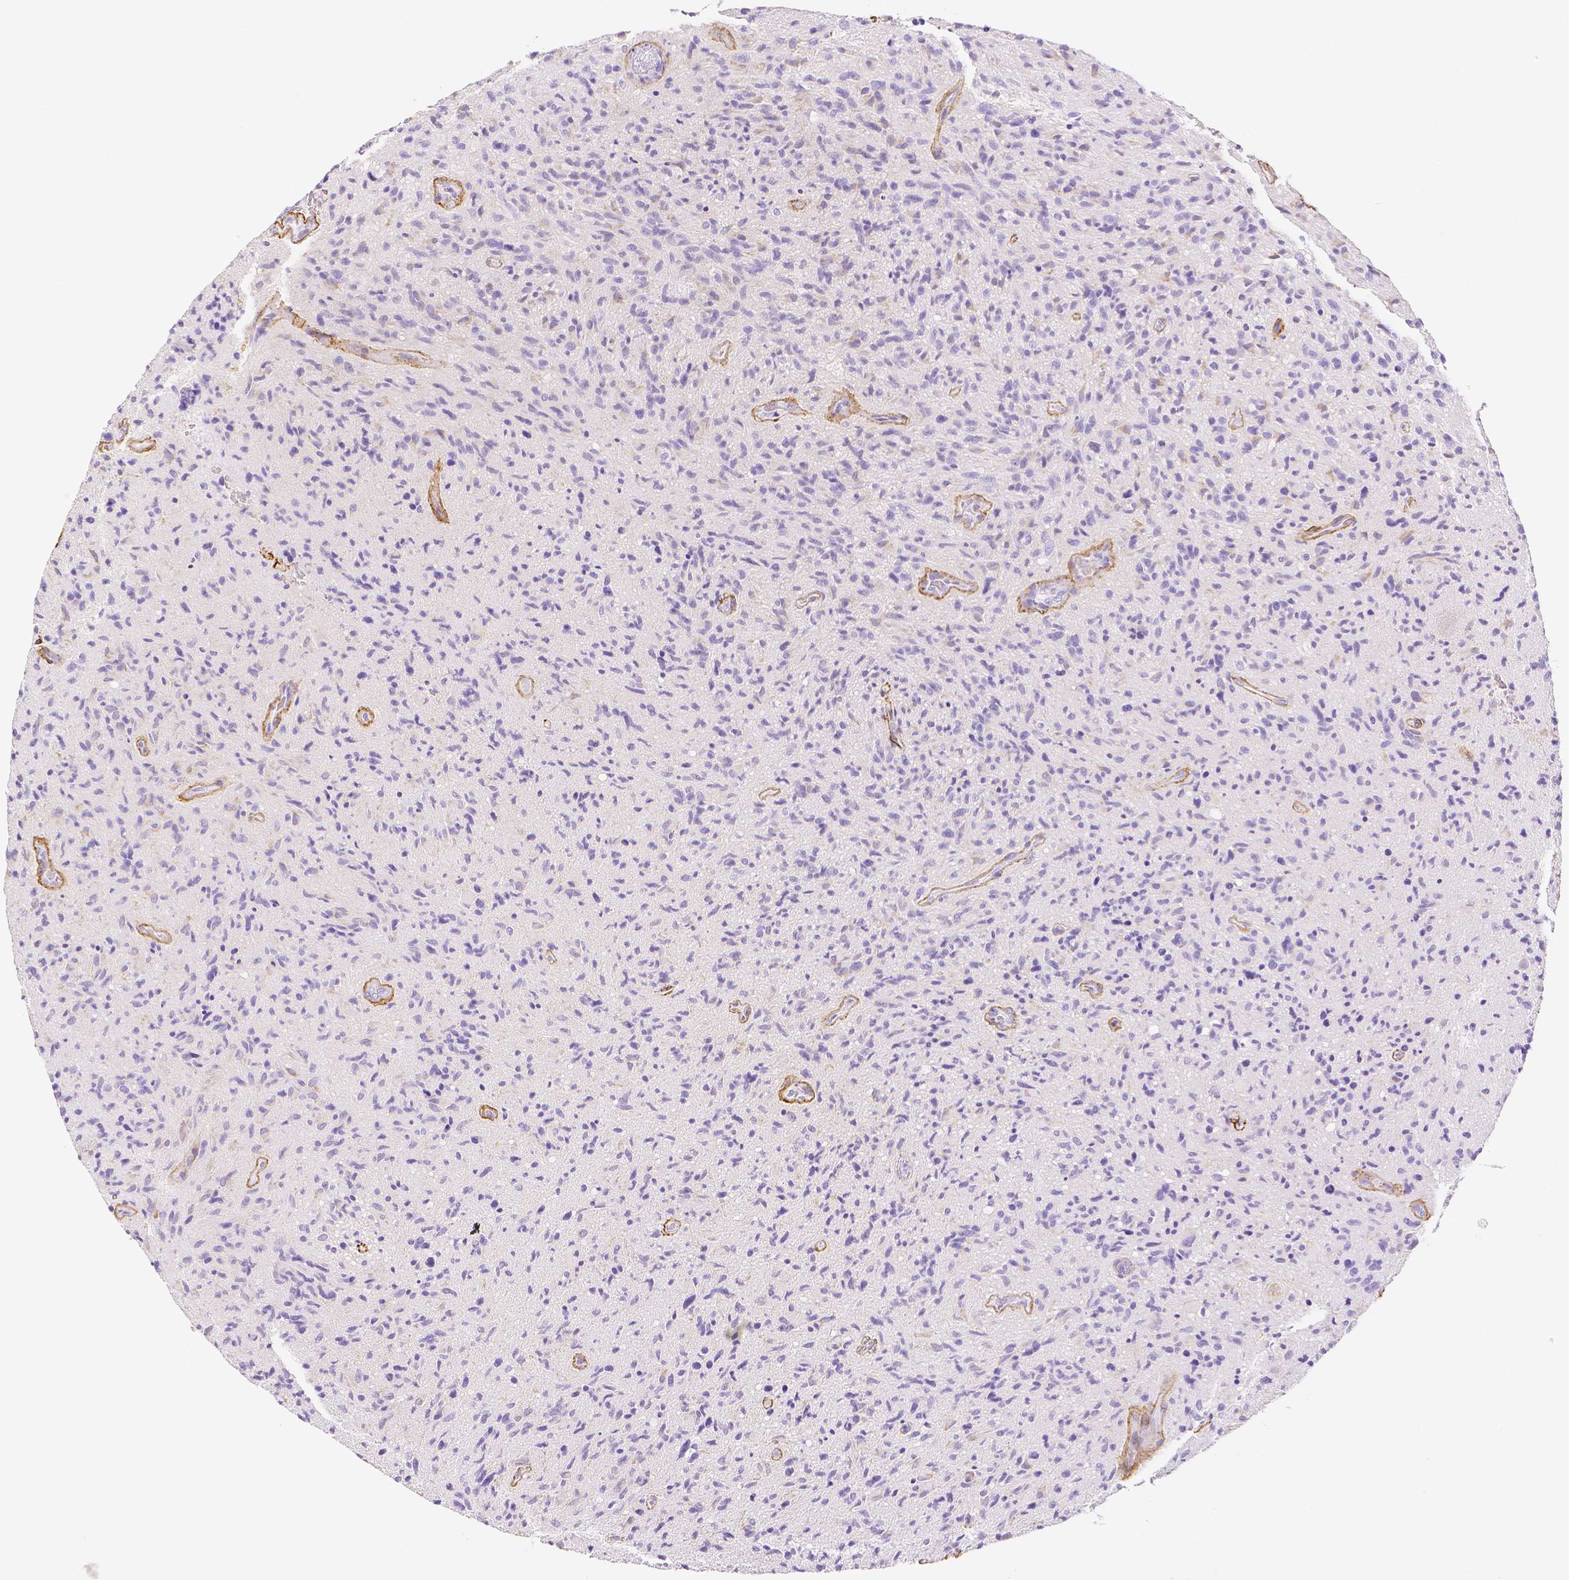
{"staining": {"intensity": "negative", "quantity": "none", "location": "none"}, "tissue": "glioma", "cell_type": "Tumor cells", "image_type": "cancer", "snomed": [{"axis": "morphology", "description": "Glioma, malignant, High grade"}, {"axis": "topography", "description": "Brain"}], "caption": "Protein analysis of glioma reveals no significant positivity in tumor cells.", "gene": "FBN1", "patient": {"sex": "male", "age": 54}}